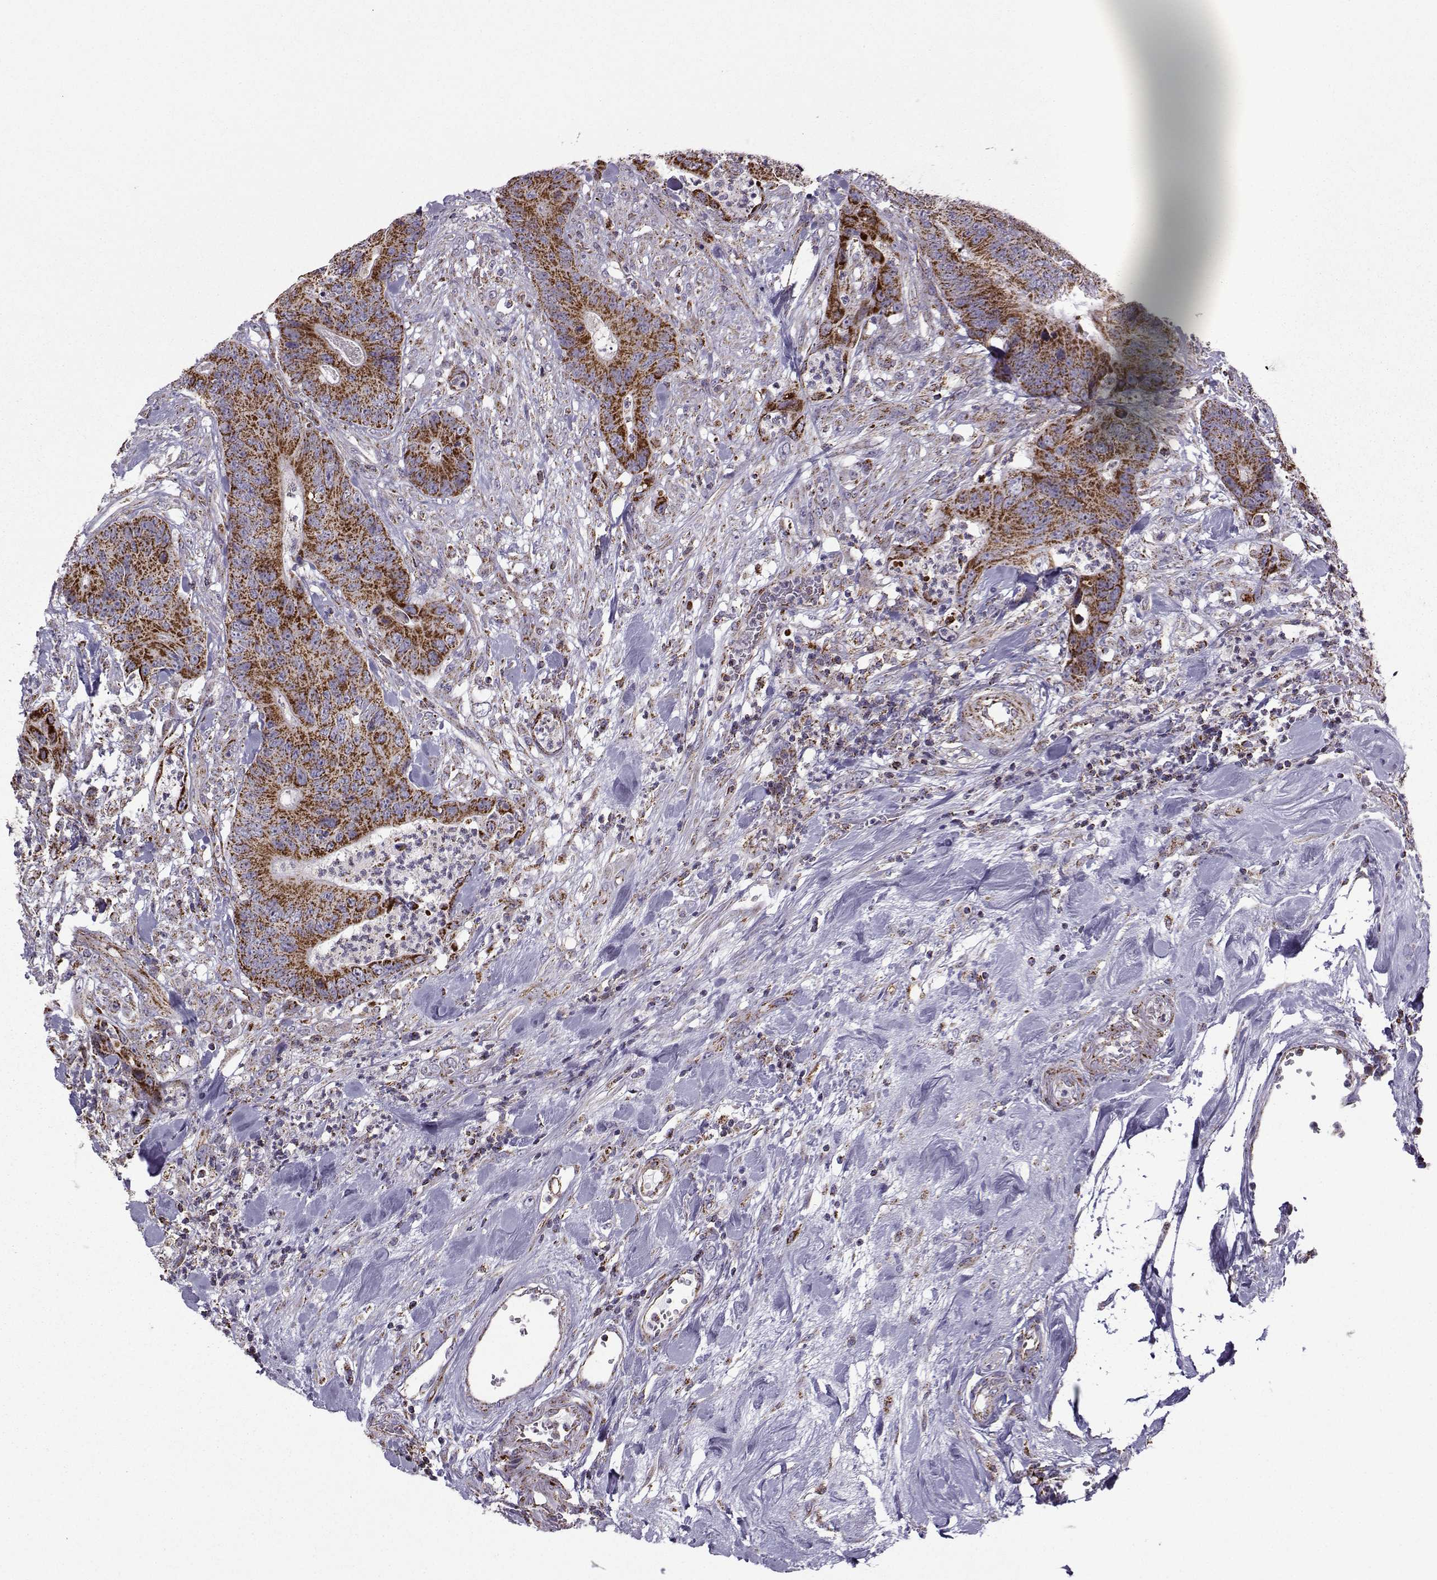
{"staining": {"intensity": "strong", "quantity": ">75%", "location": "cytoplasmic/membranous"}, "tissue": "colorectal cancer", "cell_type": "Tumor cells", "image_type": "cancer", "snomed": [{"axis": "morphology", "description": "Adenocarcinoma, NOS"}, {"axis": "topography", "description": "Colon"}], "caption": "High-magnification brightfield microscopy of colorectal cancer (adenocarcinoma) stained with DAB (brown) and counterstained with hematoxylin (blue). tumor cells exhibit strong cytoplasmic/membranous expression is identified in about>75% of cells.", "gene": "NECAB3", "patient": {"sex": "male", "age": 84}}